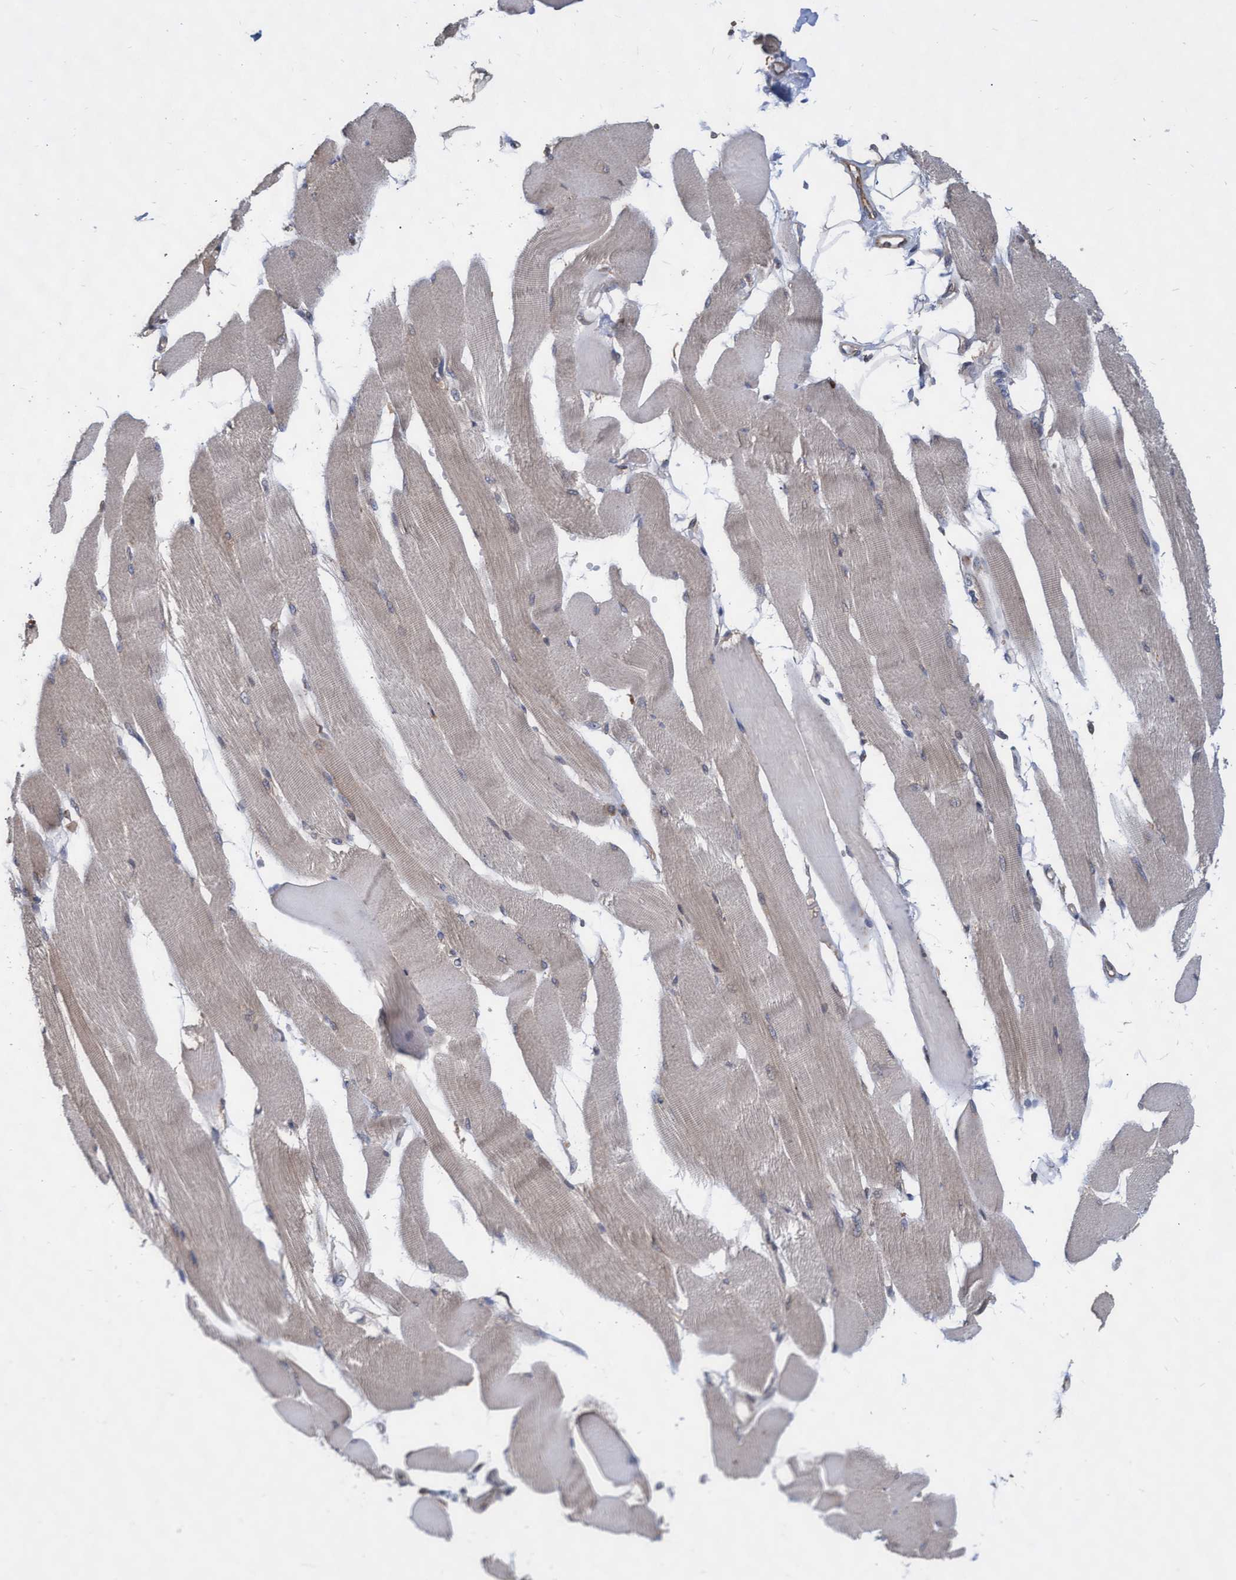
{"staining": {"intensity": "moderate", "quantity": "<25%", "location": "cytoplasmic/membranous"}, "tissue": "skeletal muscle", "cell_type": "Myocytes", "image_type": "normal", "snomed": [{"axis": "morphology", "description": "Normal tissue, NOS"}, {"axis": "topography", "description": "Skeletal muscle"}, {"axis": "topography", "description": "Peripheral nerve tissue"}], "caption": "Protein expression analysis of normal skeletal muscle exhibits moderate cytoplasmic/membranous staining in about <25% of myocytes.", "gene": "ABCF2", "patient": {"sex": "female", "age": 84}}